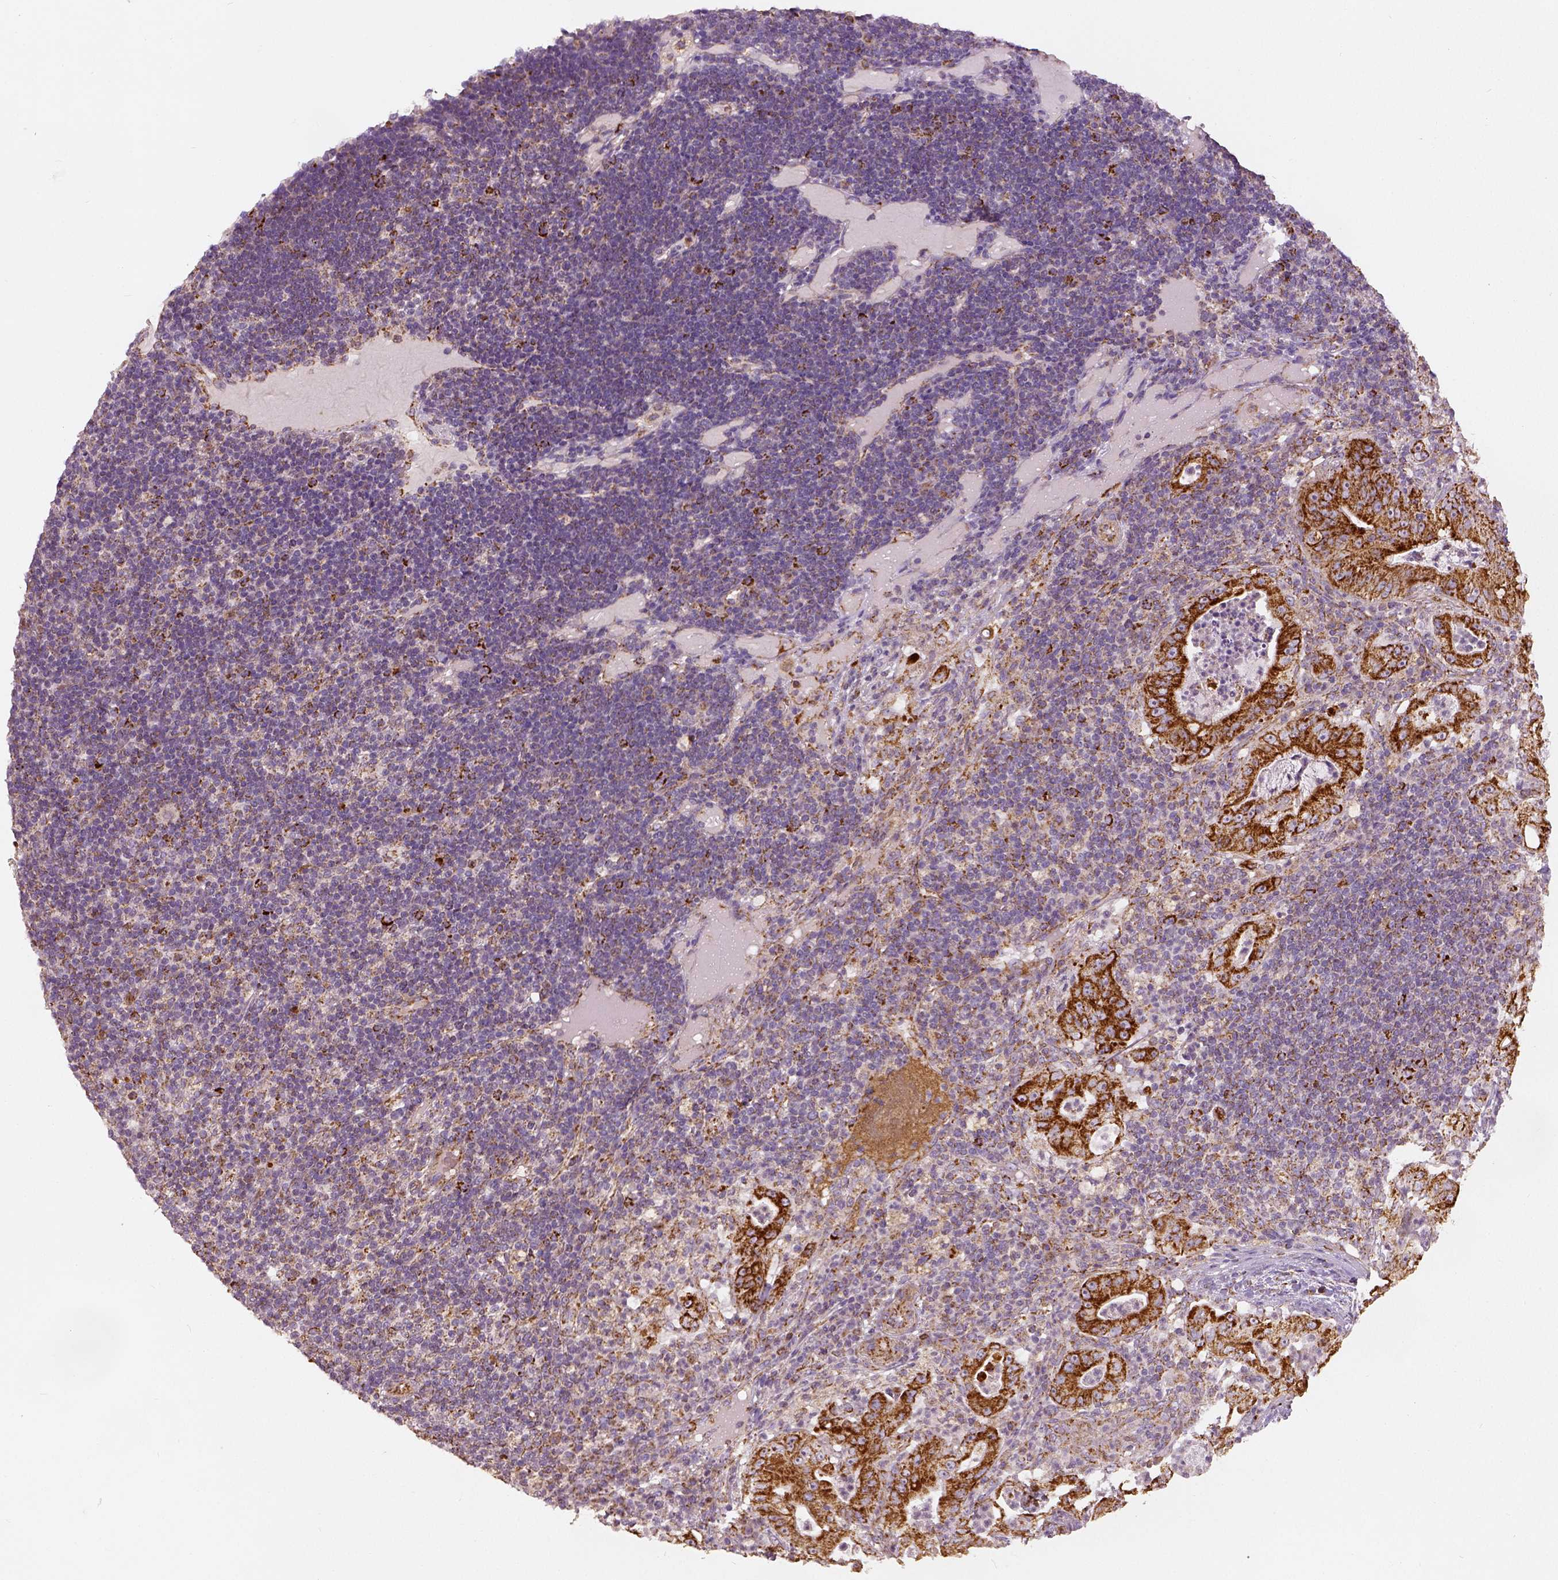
{"staining": {"intensity": "strong", "quantity": ">75%", "location": "cytoplasmic/membranous"}, "tissue": "pancreatic cancer", "cell_type": "Tumor cells", "image_type": "cancer", "snomed": [{"axis": "morphology", "description": "Adenocarcinoma, NOS"}, {"axis": "topography", "description": "Pancreas"}], "caption": "Immunohistochemistry (IHC) (DAB (3,3'-diaminobenzidine)) staining of pancreatic cancer (adenocarcinoma) displays strong cytoplasmic/membranous protein staining in about >75% of tumor cells. (Brightfield microscopy of DAB IHC at high magnification).", "gene": "PGAM5", "patient": {"sex": "male", "age": 71}}